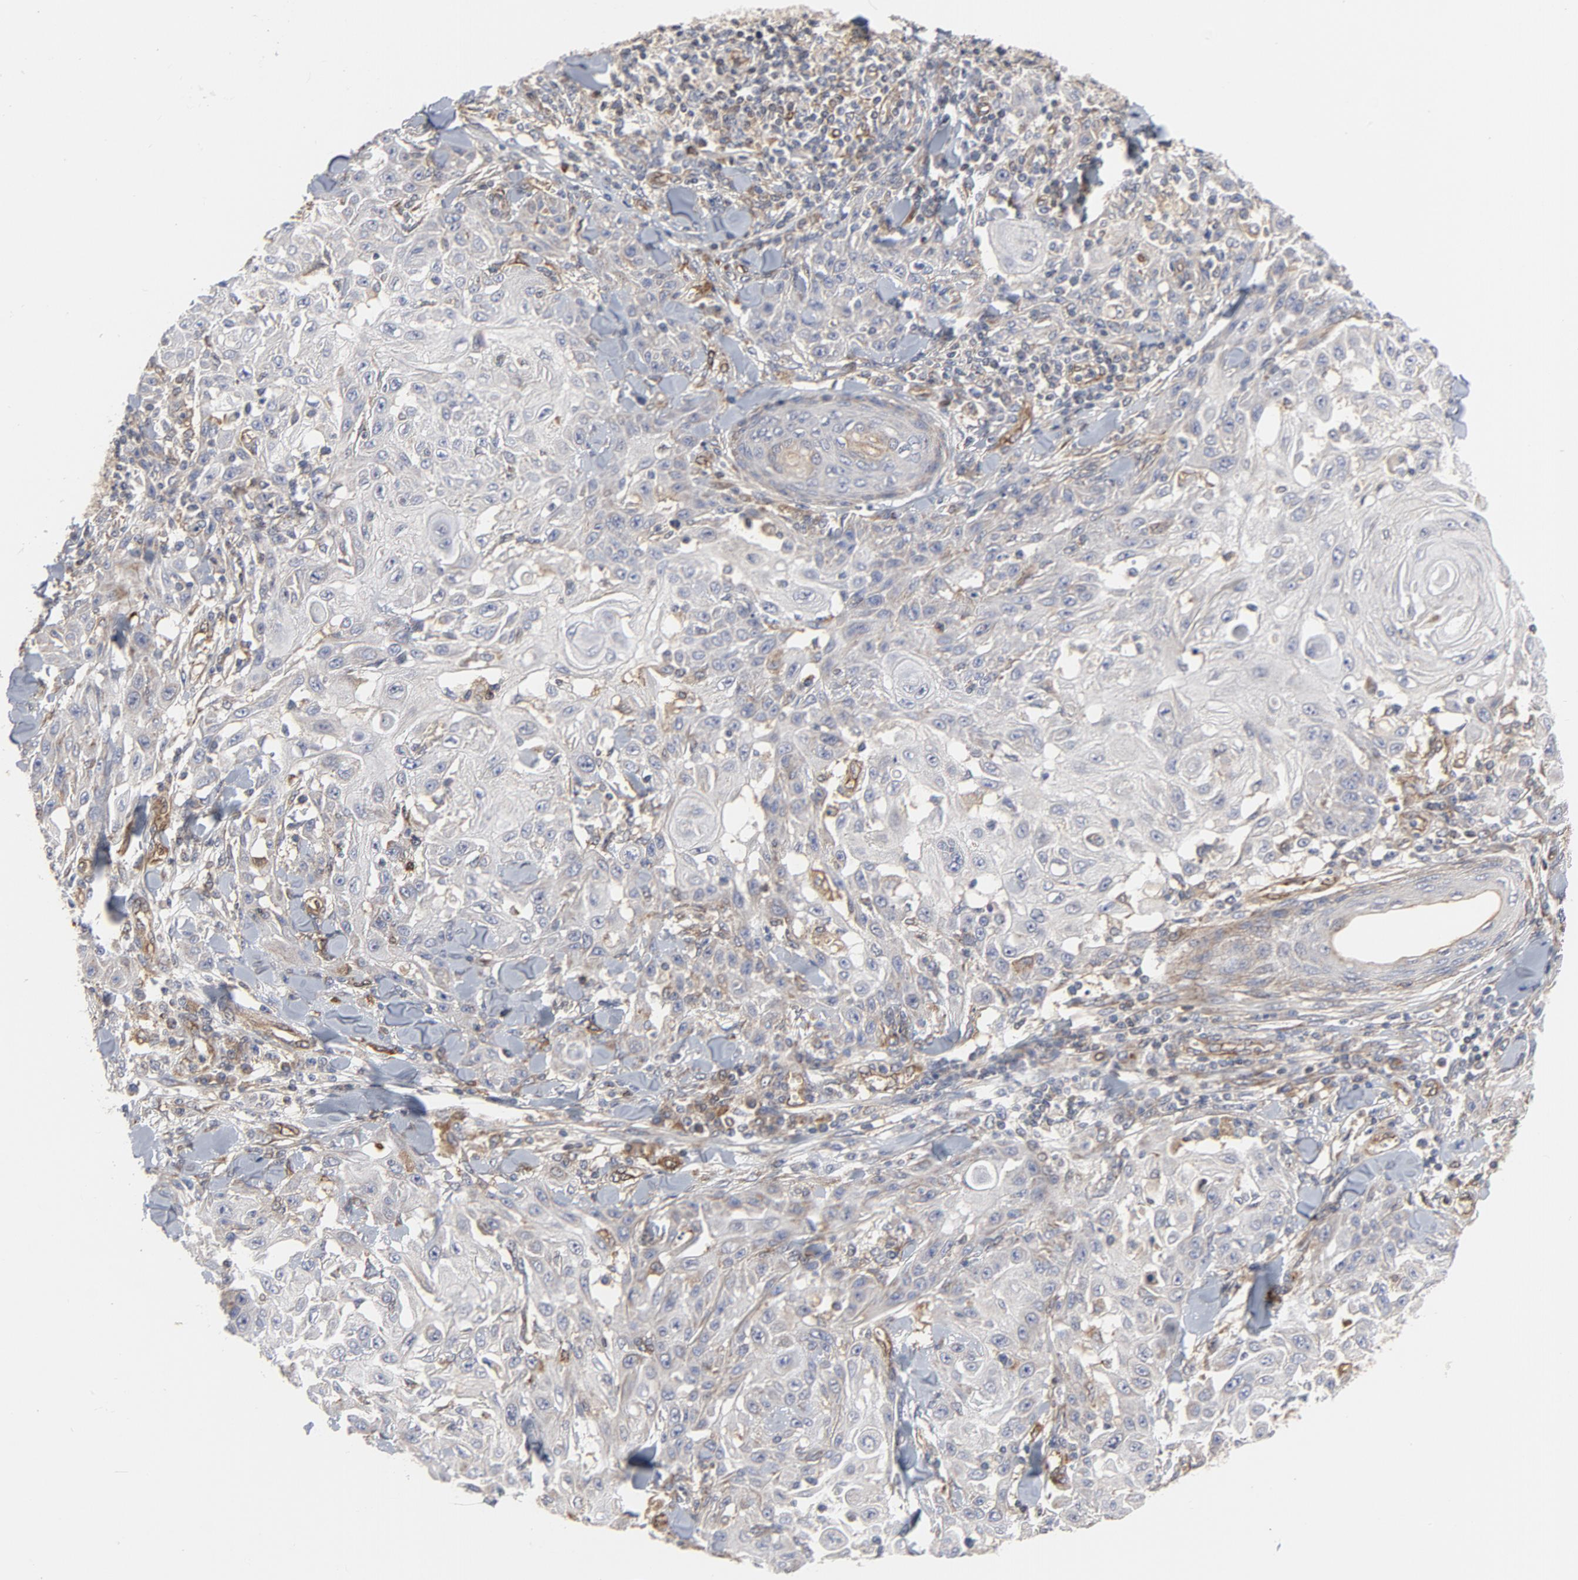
{"staining": {"intensity": "weak", "quantity": "<25%", "location": "cytoplasmic/membranous"}, "tissue": "skin cancer", "cell_type": "Tumor cells", "image_type": "cancer", "snomed": [{"axis": "morphology", "description": "Squamous cell carcinoma, NOS"}, {"axis": "topography", "description": "Skin"}], "caption": "Immunohistochemistry (IHC) micrograph of human squamous cell carcinoma (skin) stained for a protein (brown), which displays no staining in tumor cells.", "gene": "RAPGEF4", "patient": {"sex": "male", "age": 24}}